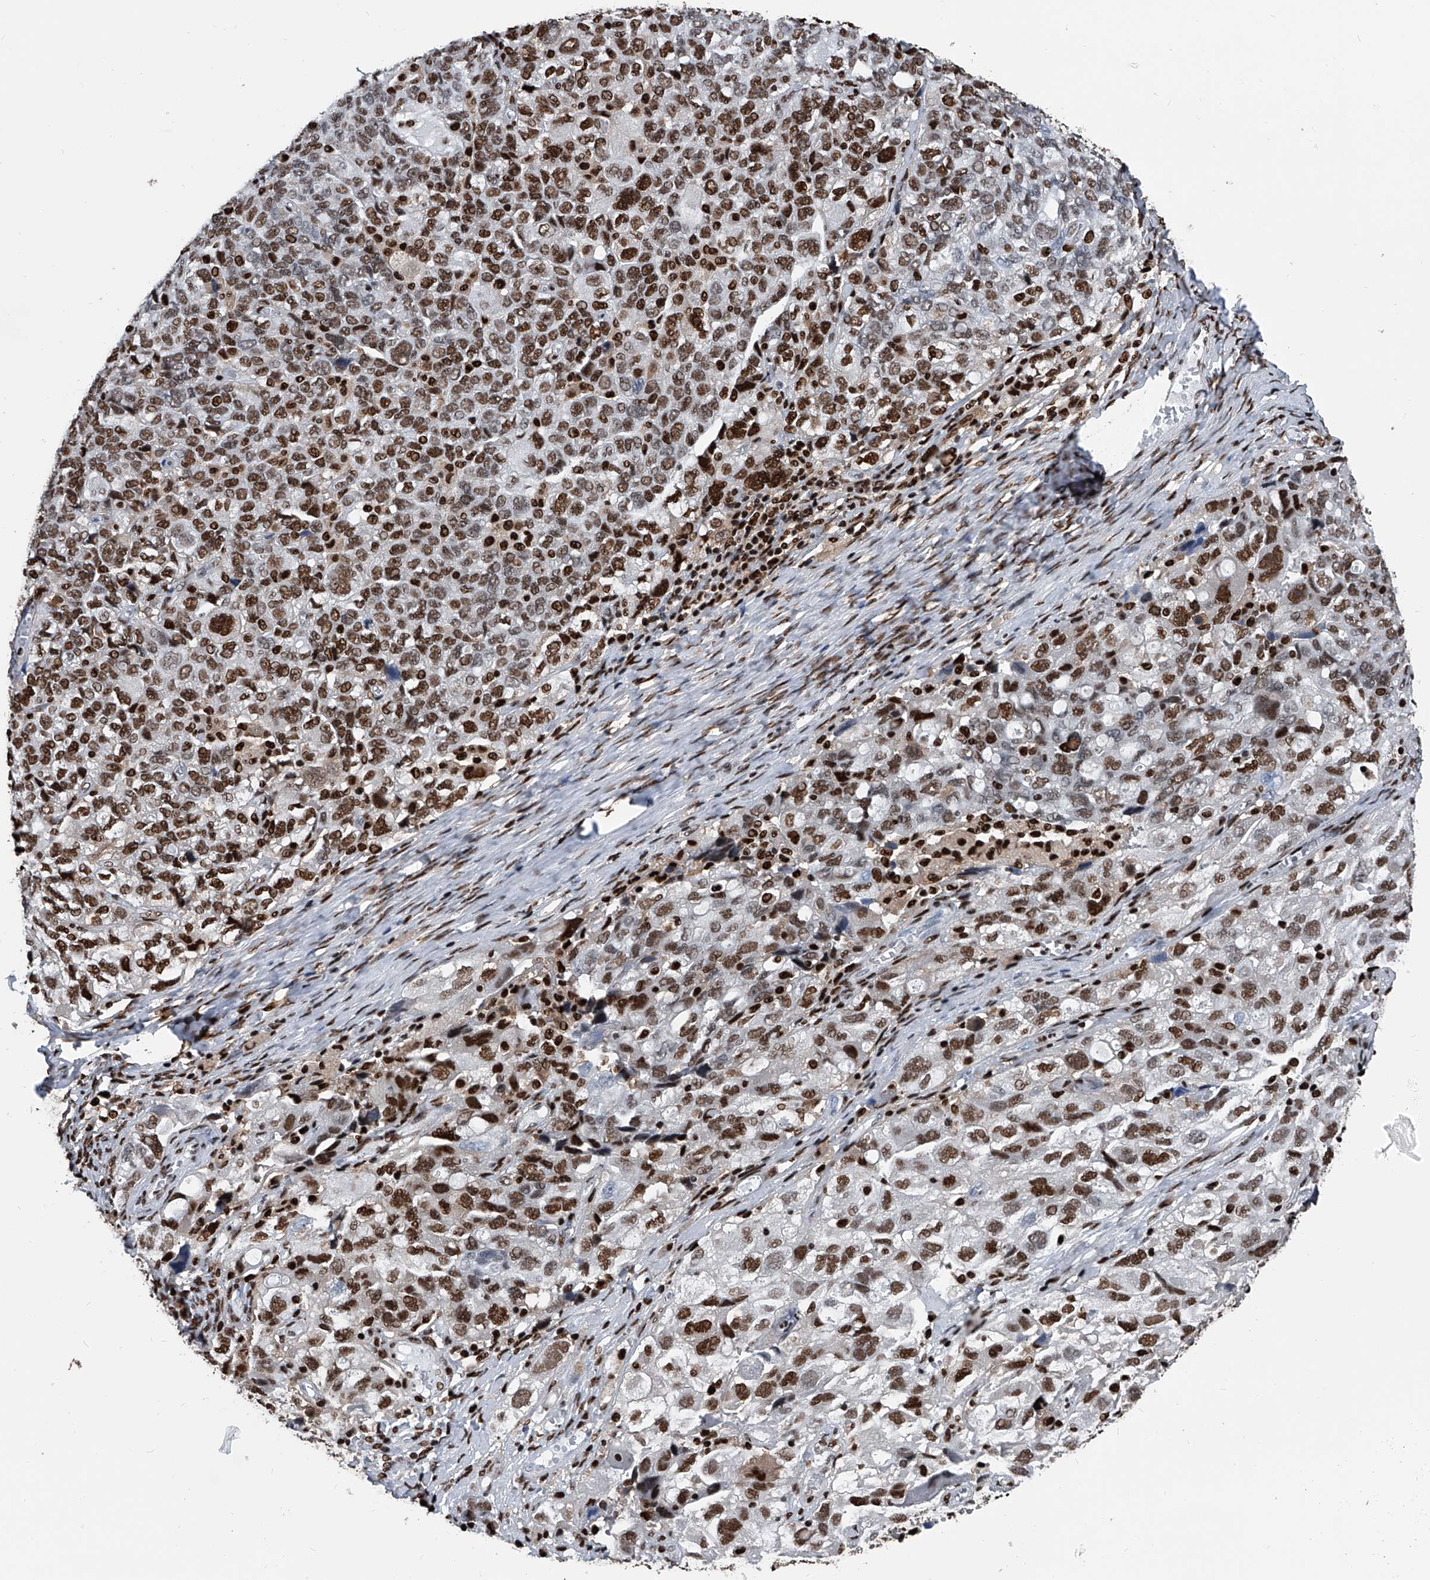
{"staining": {"intensity": "strong", "quantity": ">75%", "location": "nuclear"}, "tissue": "ovarian cancer", "cell_type": "Tumor cells", "image_type": "cancer", "snomed": [{"axis": "morphology", "description": "Carcinoma, NOS"}, {"axis": "morphology", "description": "Cystadenocarcinoma, serous, NOS"}, {"axis": "topography", "description": "Ovary"}], "caption": "Protein staining of ovarian cancer tissue shows strong nuclear staining in about >75% of tumor cells.", "gene": "FKBP5", "patient": {"sex": "female", "age": 69}}